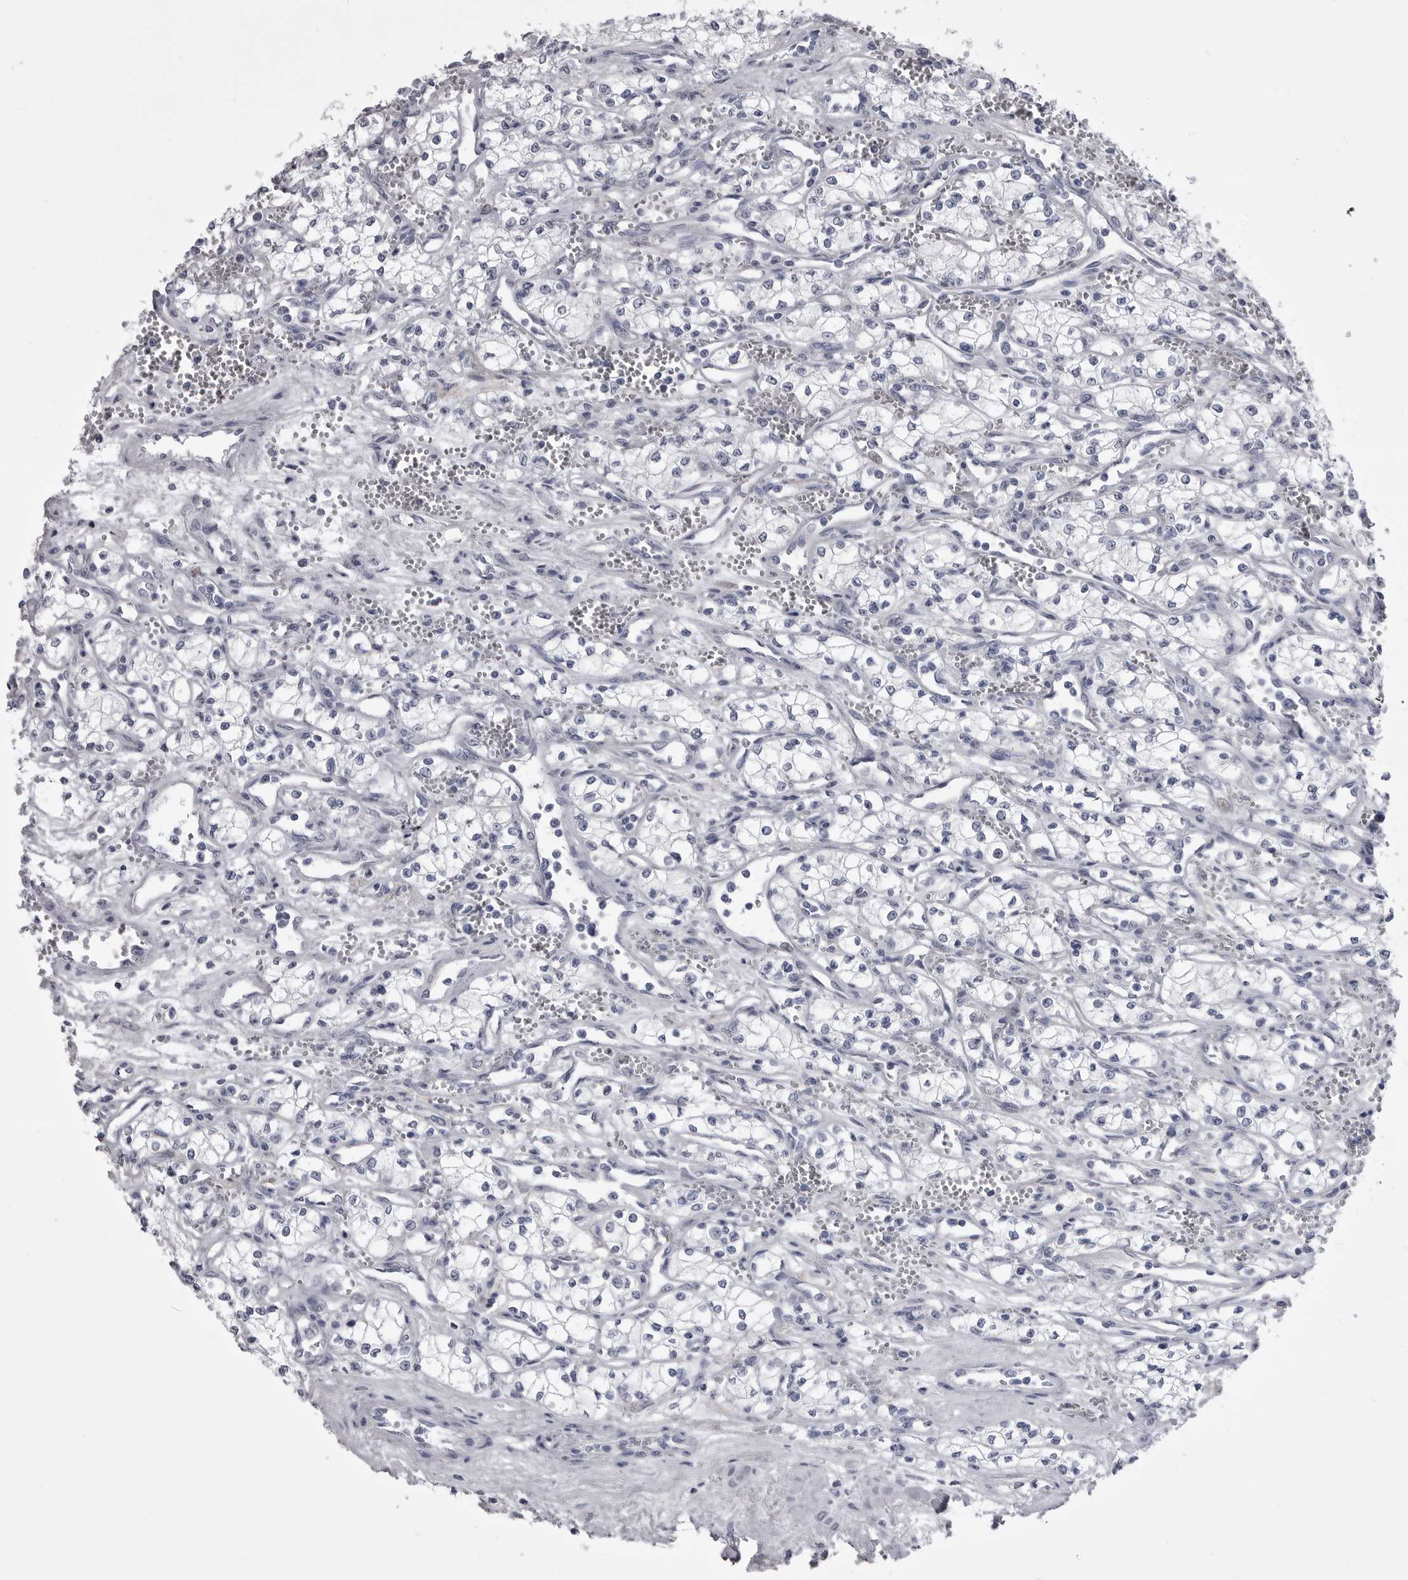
{"staining": {"intensity": "negative", "quantity": "none", "location": "none"}, "tissue": "renal cancer", "cell_type": "Tumor cells", "image_type": "cancer", "snomed": [{"axis": "morphology", "description": "Adenocarcinoma, NOS"}, {"axis": "topography", "description": "Kidney"}], "caption": "High magnification brightfield microscopy of renal cancer stained with DAB (brown) and counterstained with hematoxylin (blue): tumor cells show no significant expression.", "gene": "ANK2", "patient": {"sex": "male", "age": 59}}